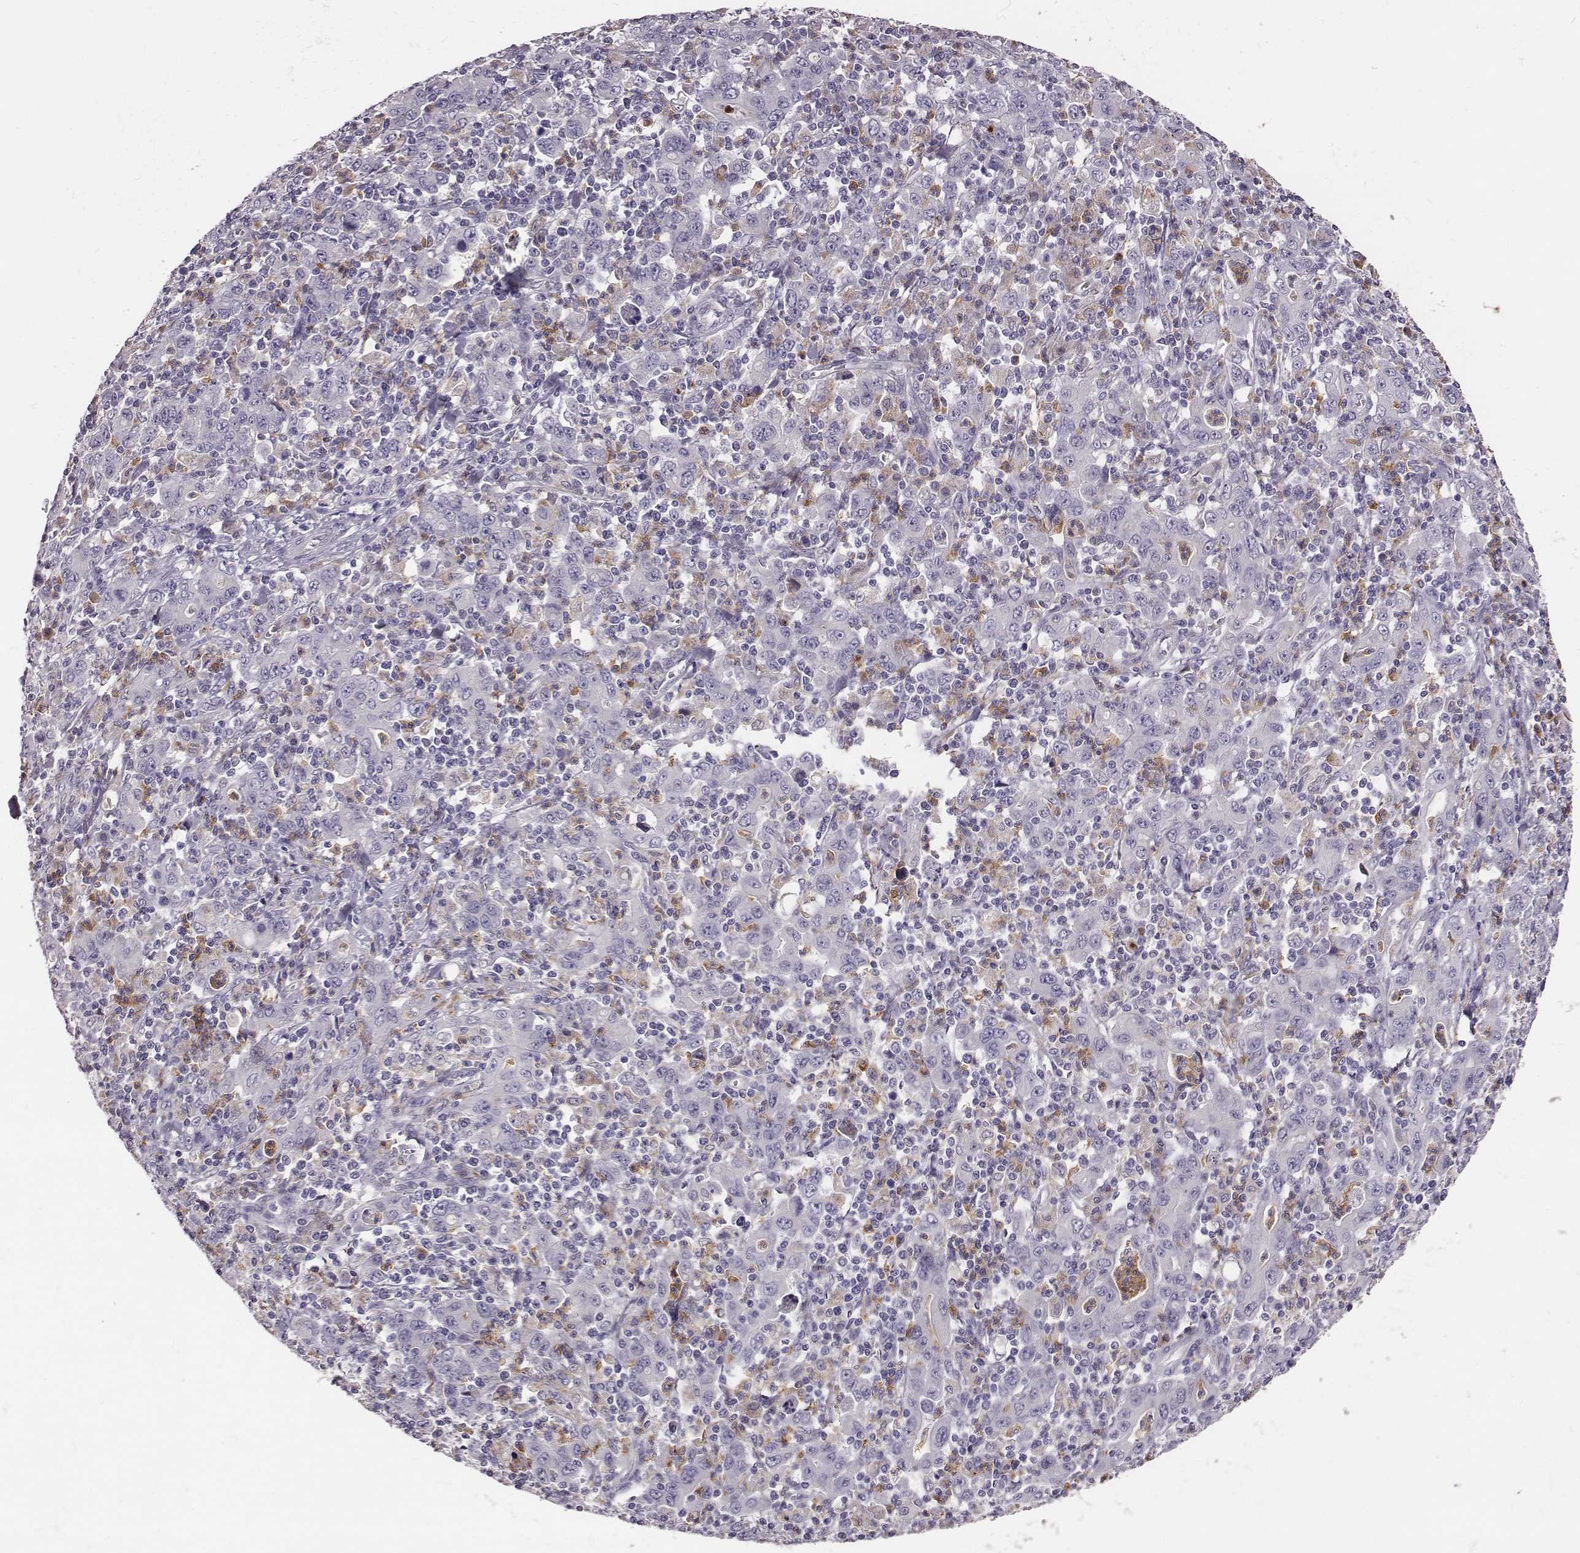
{"staining": {"intensity": "negative", "quantity": "none", "location": "none"}, "tissue": "stomach cancer", "cell_type": "Tumor cells", "image_type": "cancer", "snomed": [{"axis": "morphology", "description": "Adenocarcinoma, NOS"}, {"axis": "topography", "description": "Stomach, upper"}], "caption": "Immunohistochemistry micrograph of neoplastic tissue: stomach cancer (adenocarcinoma) stained with DAB displays no significant protein expression in tumor cells.", "gene": "KMO", "patient": {"sex": "male", "age": 69}}